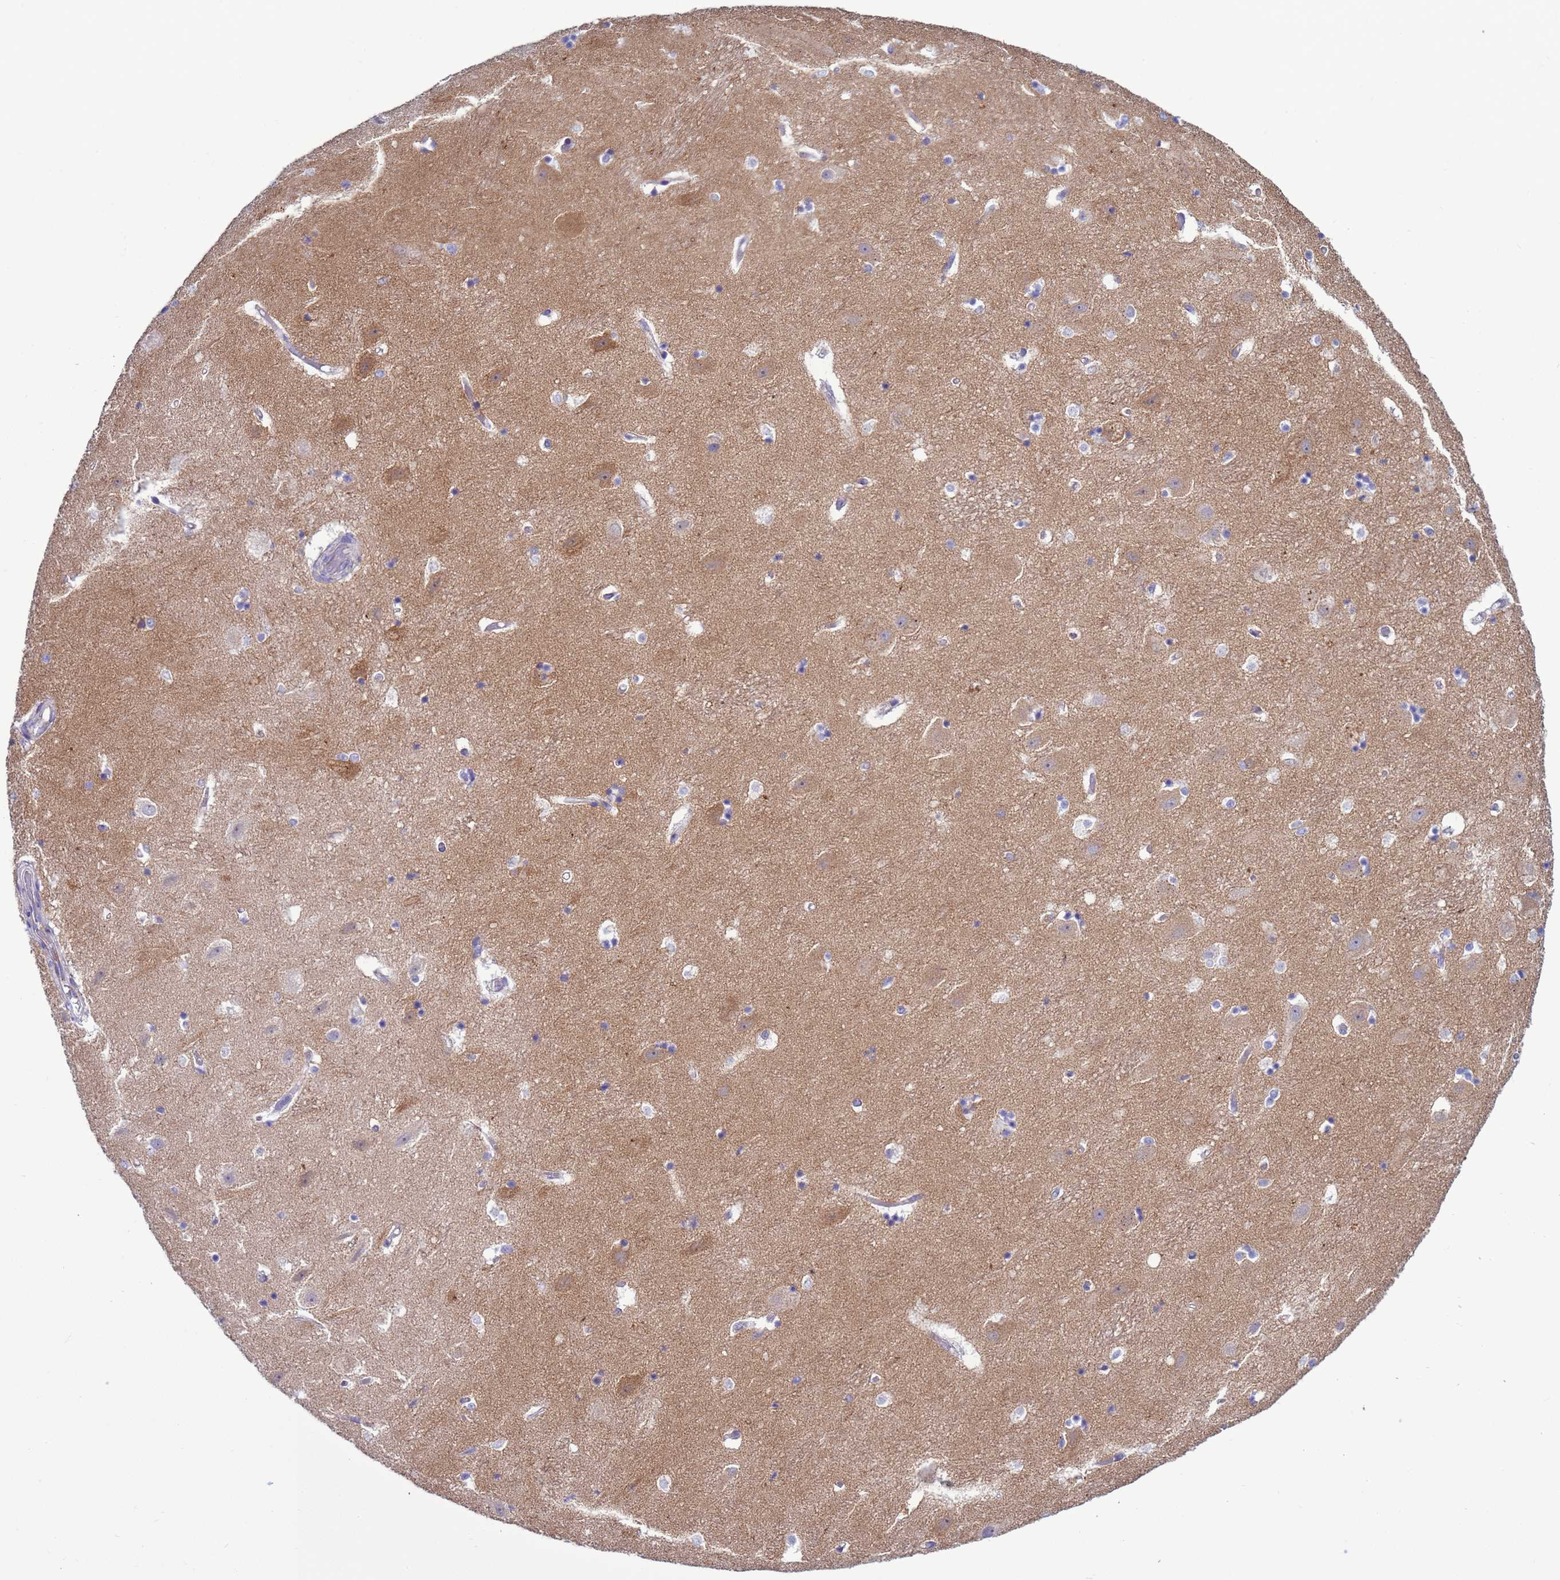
{"staining": {"intensity": "weak", "quantity": "<25%", "location": "cytoplasmic/membranous"}, "tissue": "hippocampus", "cell_type": "Glial cells", "image_type": "normal", "snomed": [{"axis": "morphology", "description": "Normal tissue, NOS"}, {"axis": "topography", "description": "Hippocampus"}], "caption": "This is a micrograph of IHC staining of benign hippocampus, which shows no positivity in glial cells. (DAB immunohistochemistry (IHC) visualized using brightfield microscopy, high magnification).", "gene": "HPCAL1", "patient": {"sex": "female", "age": 52}}